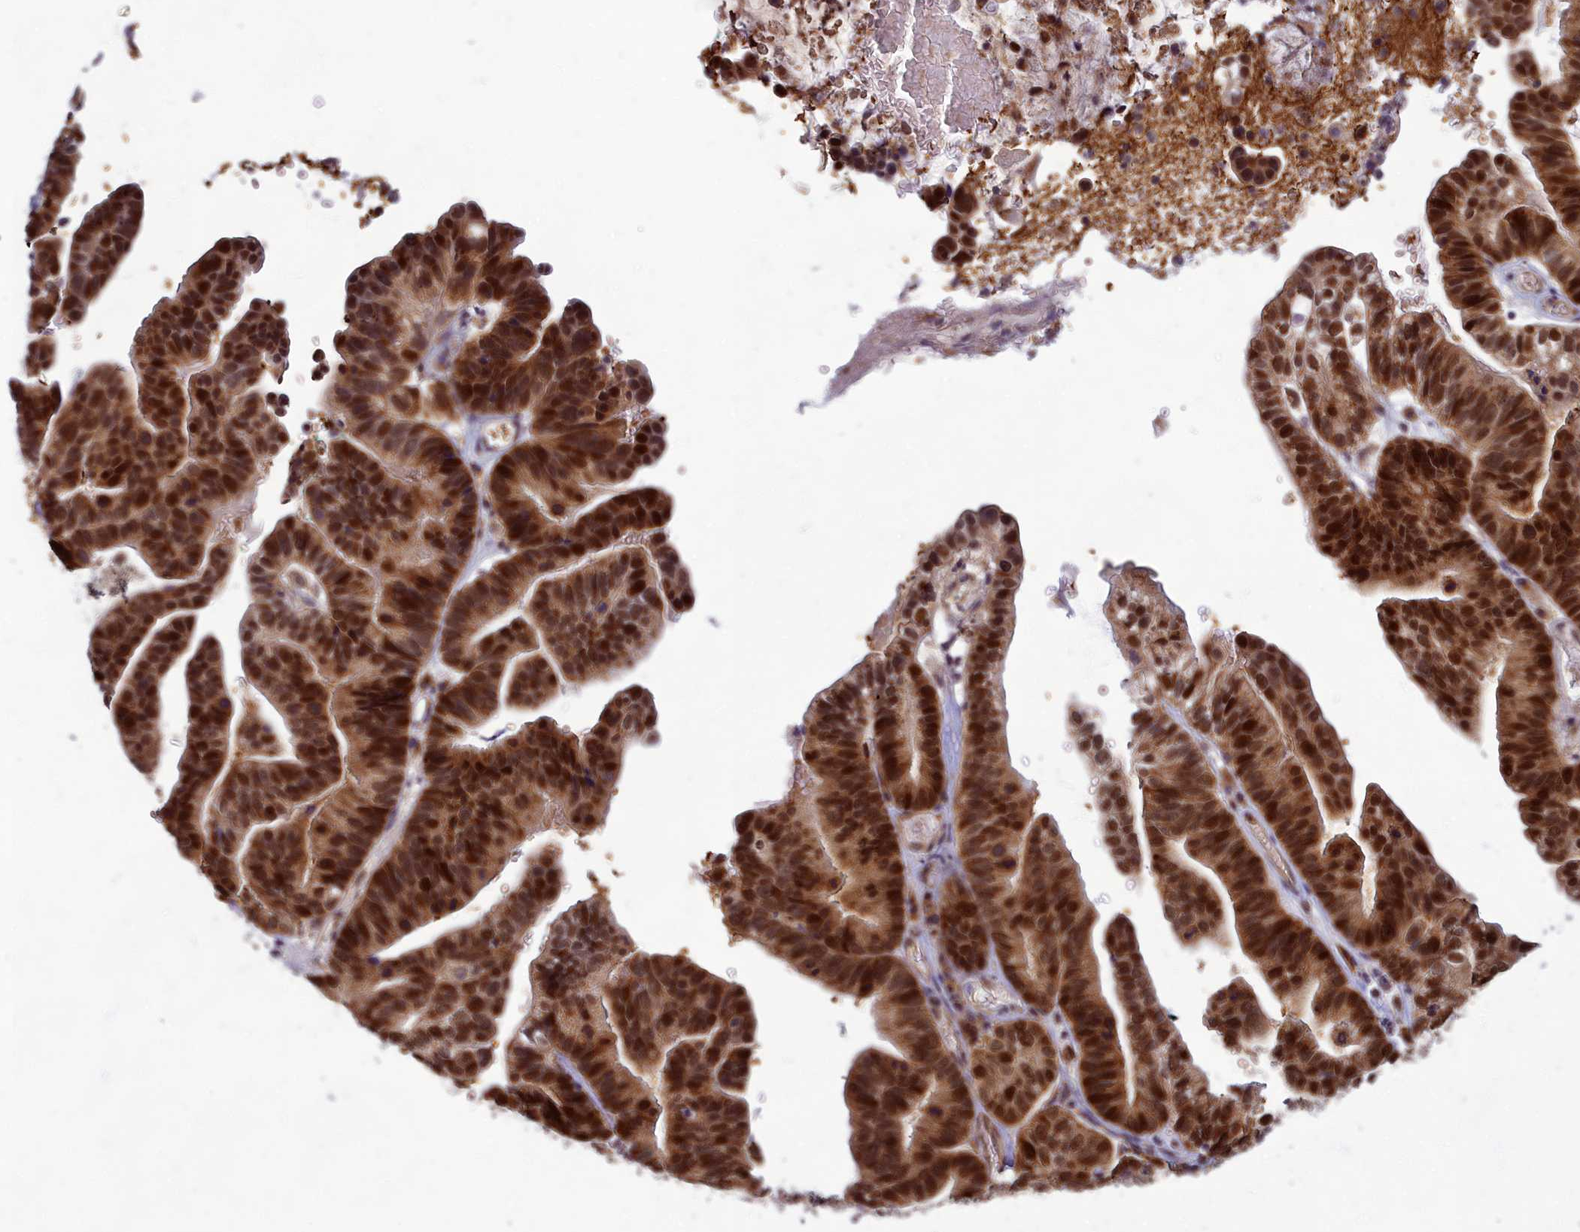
{"staining": {"intensity": "strong", "quantity": ">75%", "location": "cytoplasmic/membranous,nuclear"}, "tissue": "ovarian cancer", "cell_type": "Tumor cells", "image_type": "cancer", "snomed": [{"axis": "morphology", "description": "Cystadenocarcinoma, serous, NOS"}, {"axis": "topography", "description": "Ovary"}], "caption": "A brown stain highlights strong cytoplasmic/membranous and nuclear expression of a protein in human ovarian cancer (serous cystadenocarcinoma) tumor cells.", "gene": "EARS2", "patient": {"sex": "female", "age": 56}}